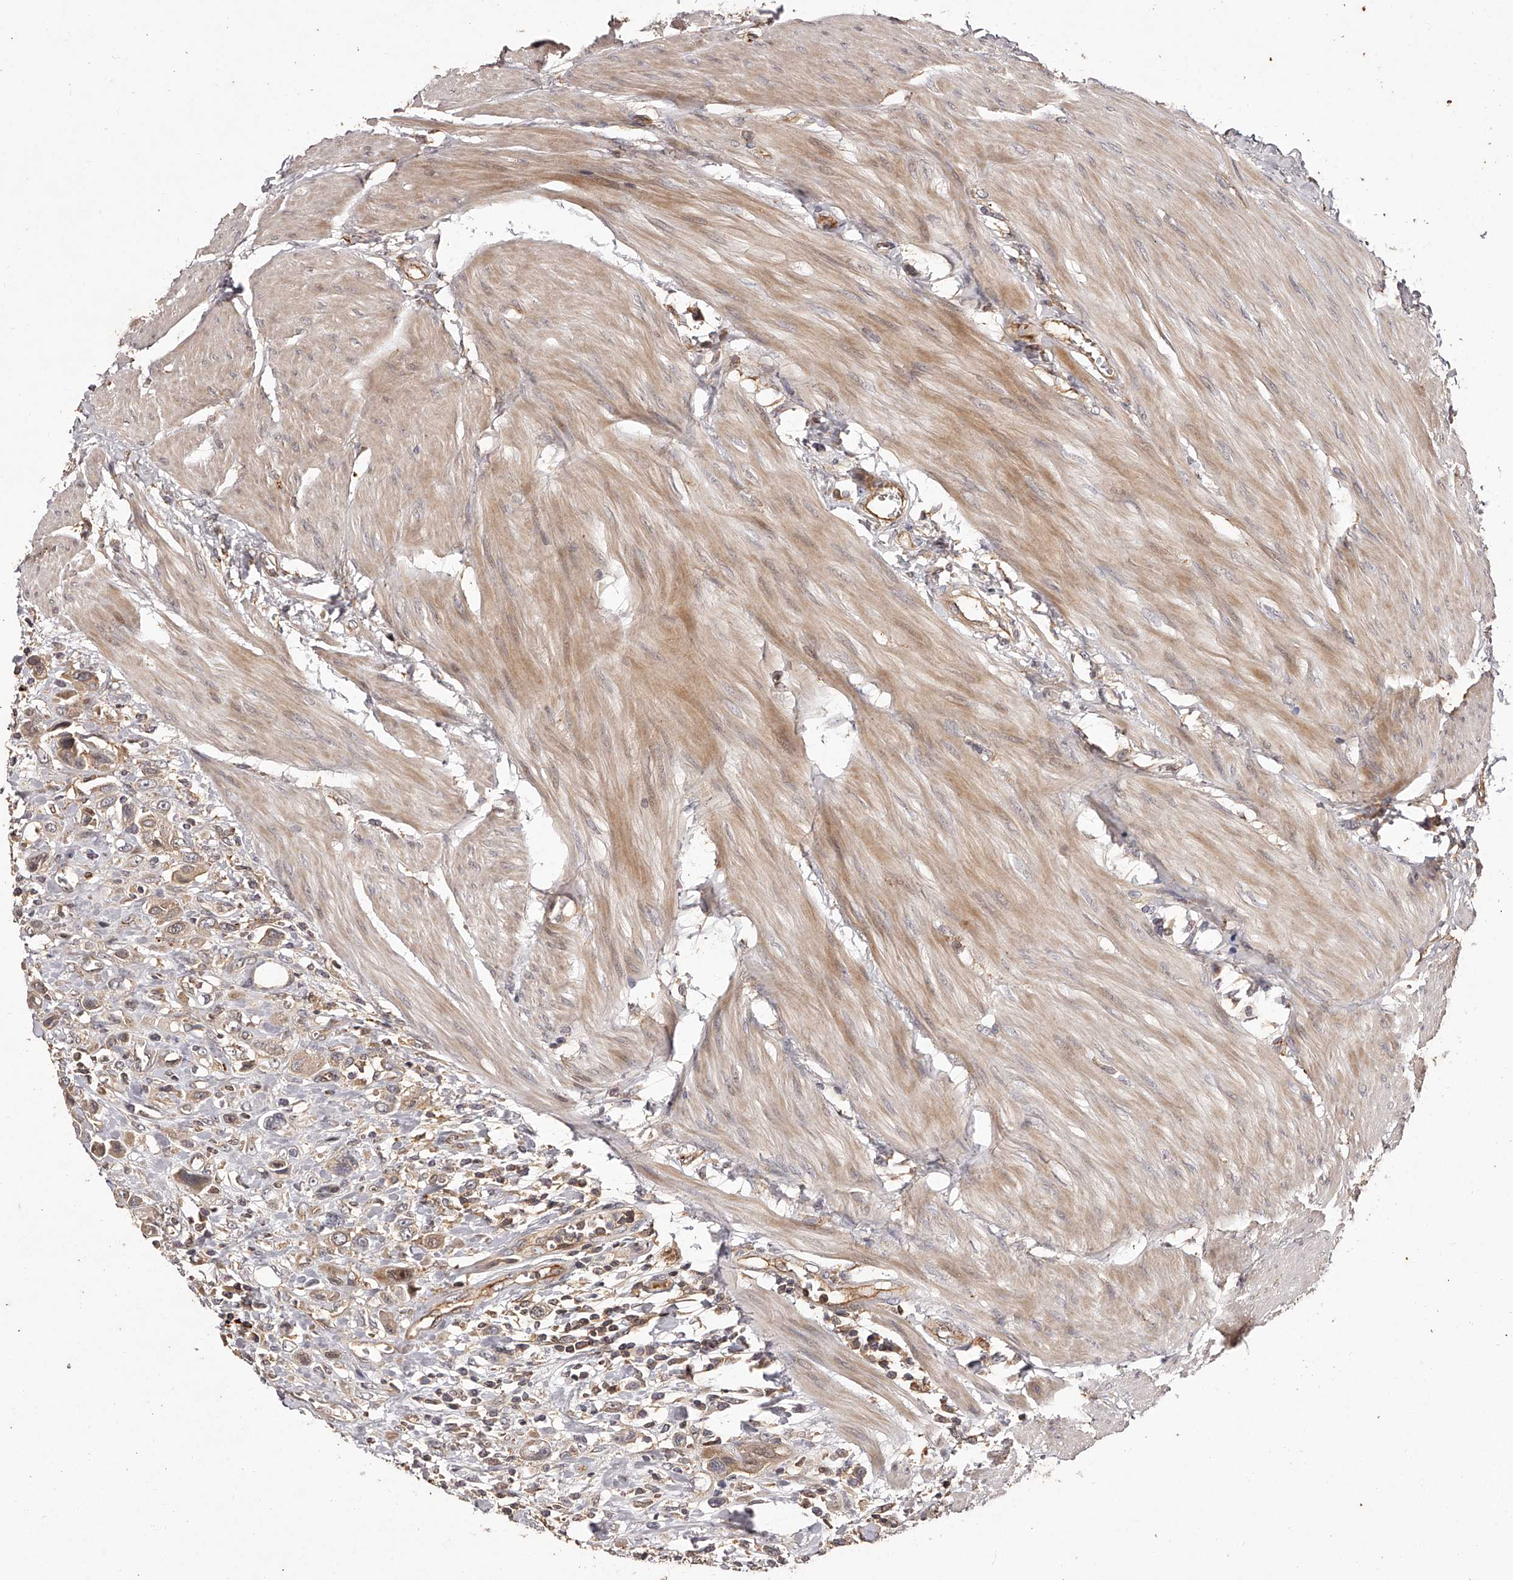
{"staining": {"intensity": "weak", "quantity": ">75%", "location": "cytoplasmic/membranous"}, "tissue": "urothelial cancer", "cell_type": "Tumor cells", "image_type": "cancer", "snomed": [{"axis": "morphology", "description": "Urothelial carcinoma, High grade"}, {"axis": "topography", "description": "Urinary bladder"}], "caption": "The photomicrograph exhibits immunohistochemical staining of urothelial cancer. There is weak cytoplasmic/membranous positivity is present in about >75% of tumor cells.", "gene": "CRYZL1", "patient": {"sex": "male", "age": 50}}